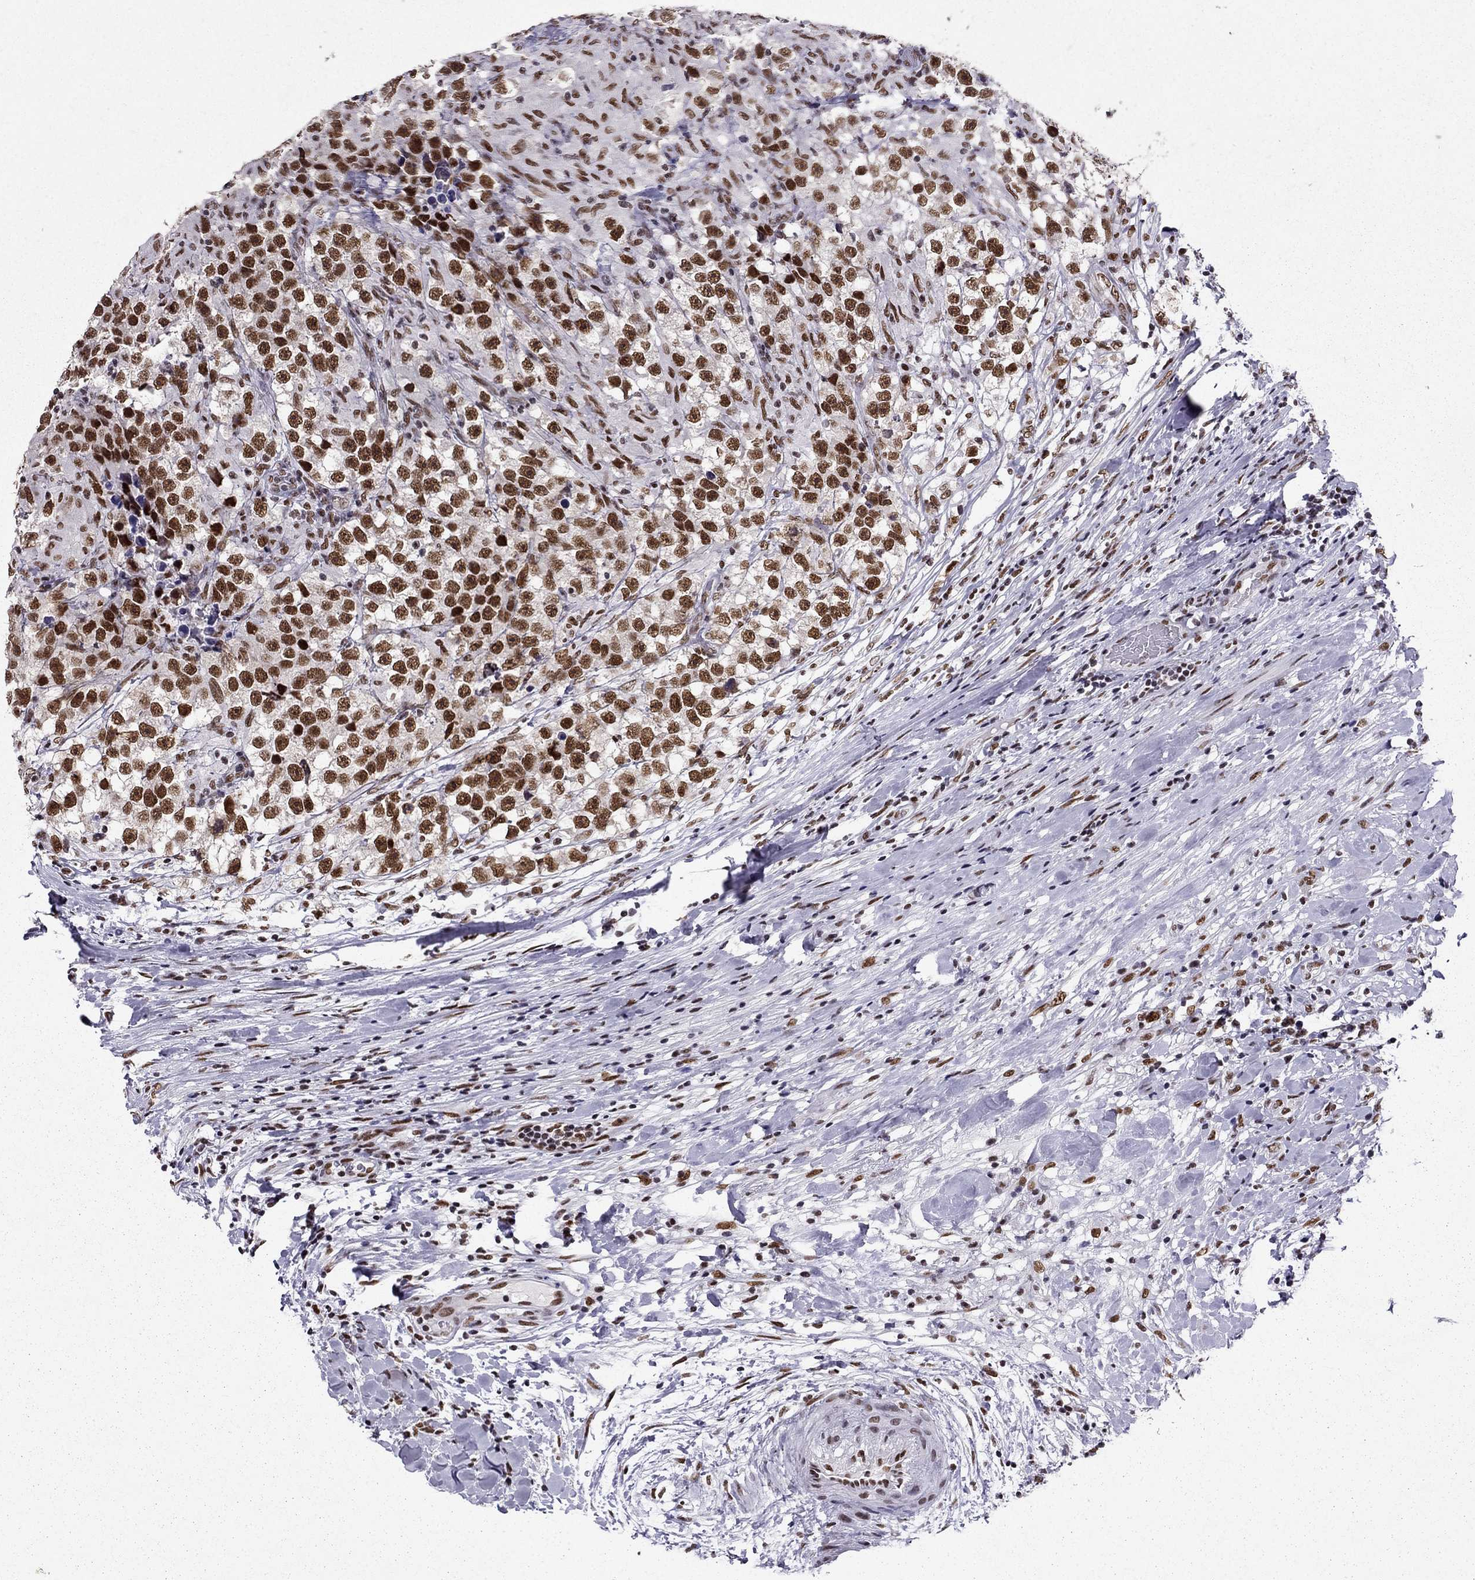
{"staining": {"intensity": "strong", "quantity": ">75%", "location": "nuclear"}, "tissue": "testis cancer", "cell_type": "Tumor cells", "image_type": "cancer", "snomed": [{"axis": "morphology", "description": "Seminoma, NOS"}, {"axis": "topography", "description": "Testis"}], "caption": "This is an image of immunohistochemistry (IHC) staining of testis seminoma, which shows strong staining in the nuclear of tumor cells.", "gene": "ZNF420", "patient": {"sex": "male", "age": 46}}